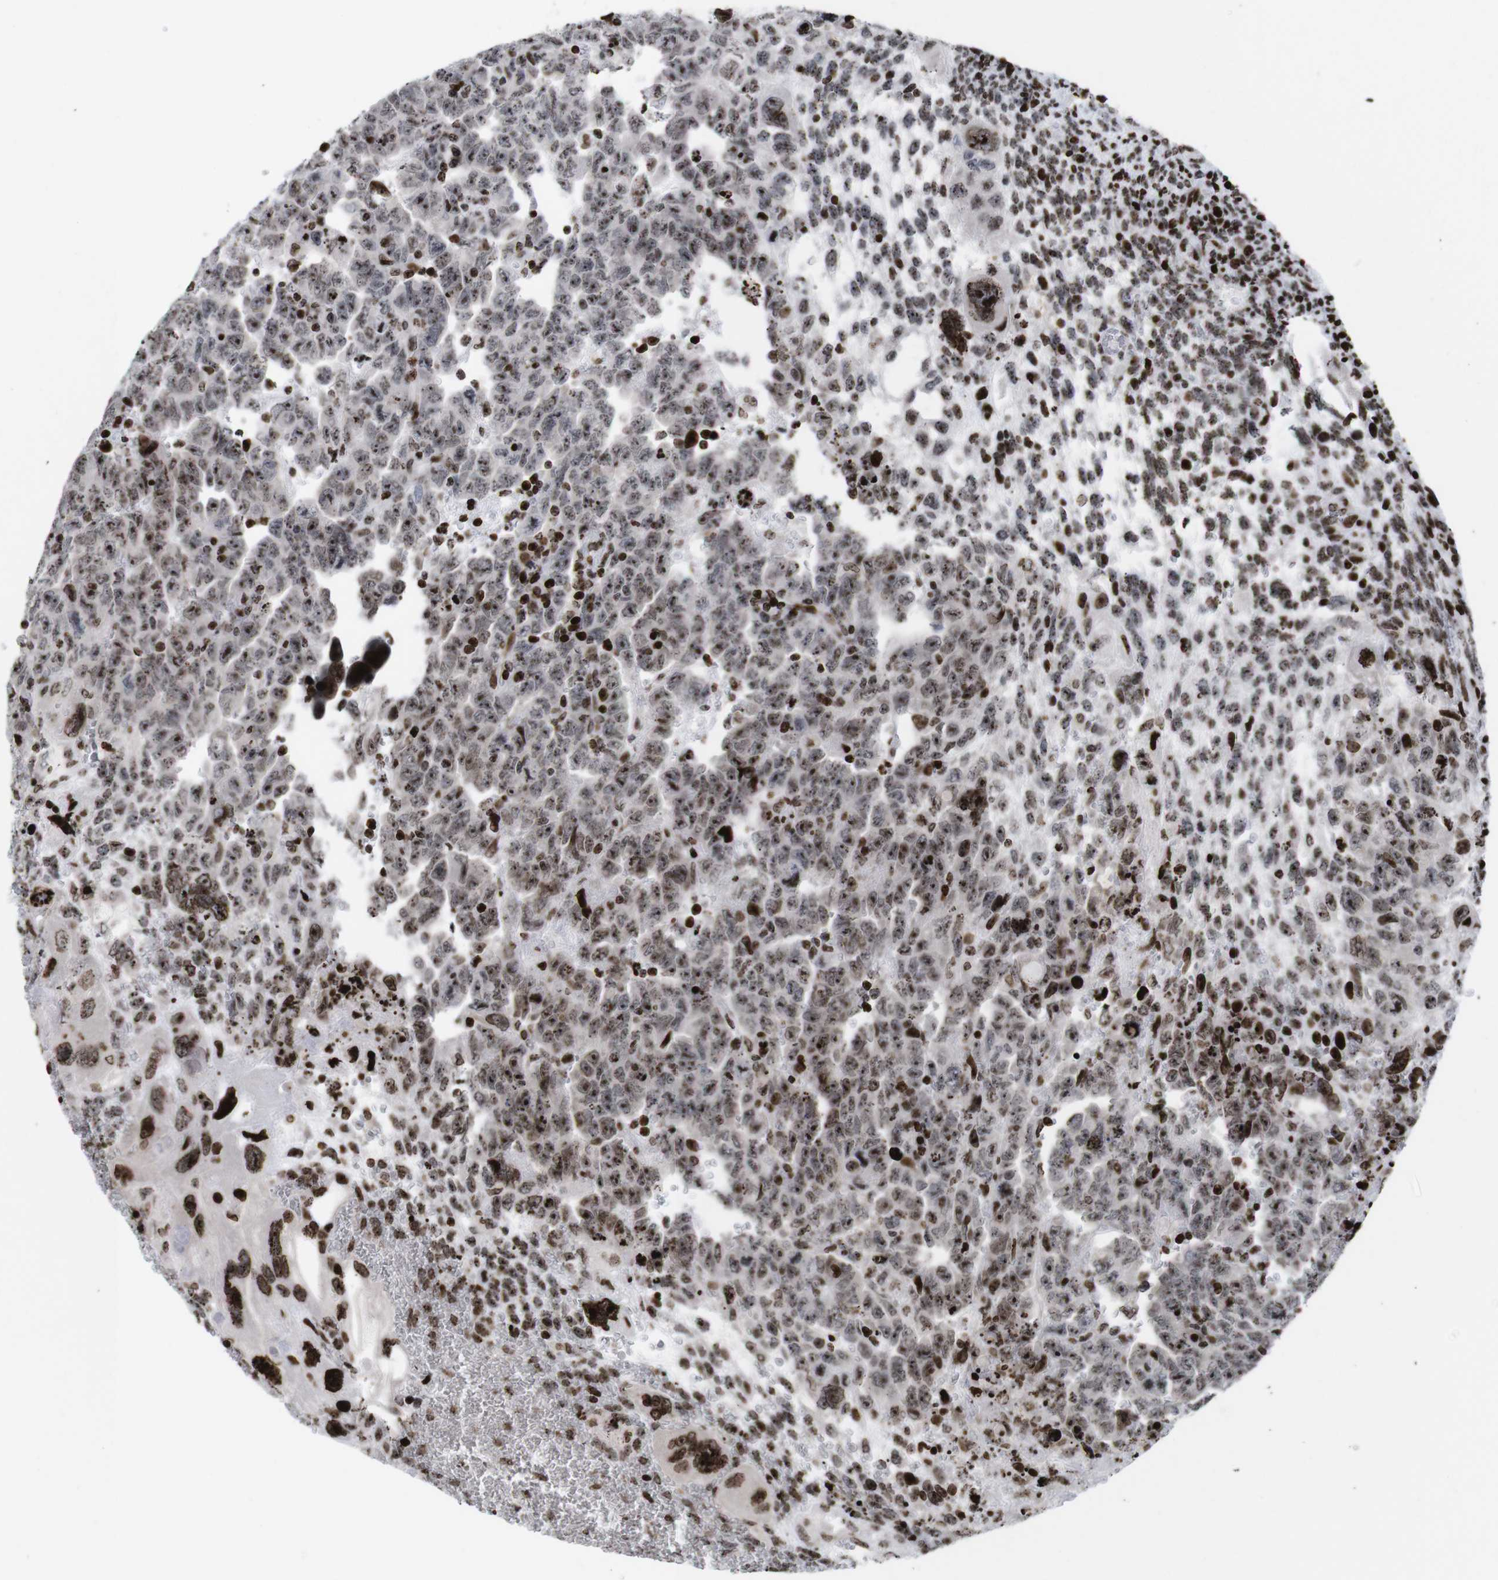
{"staining": {"intensity": "strong", "quantity": ">75%", "location": "nuclear"}, "tissue": "testis cancer", "cell_type": "Tumor cells", "image_type": "cancer", "snomed": [{"axis": "morphology", "description": "Carcinoma, Embryonal, NOS"}, {"axis": "topography", "description": "Testis"}], "caption": "A brown stain shows strong nuclear staining of a protein in testis embryonal carcinoma tumor cells.", "gene": "H1-4", "patient": {"sex": "male", "age": 28}}